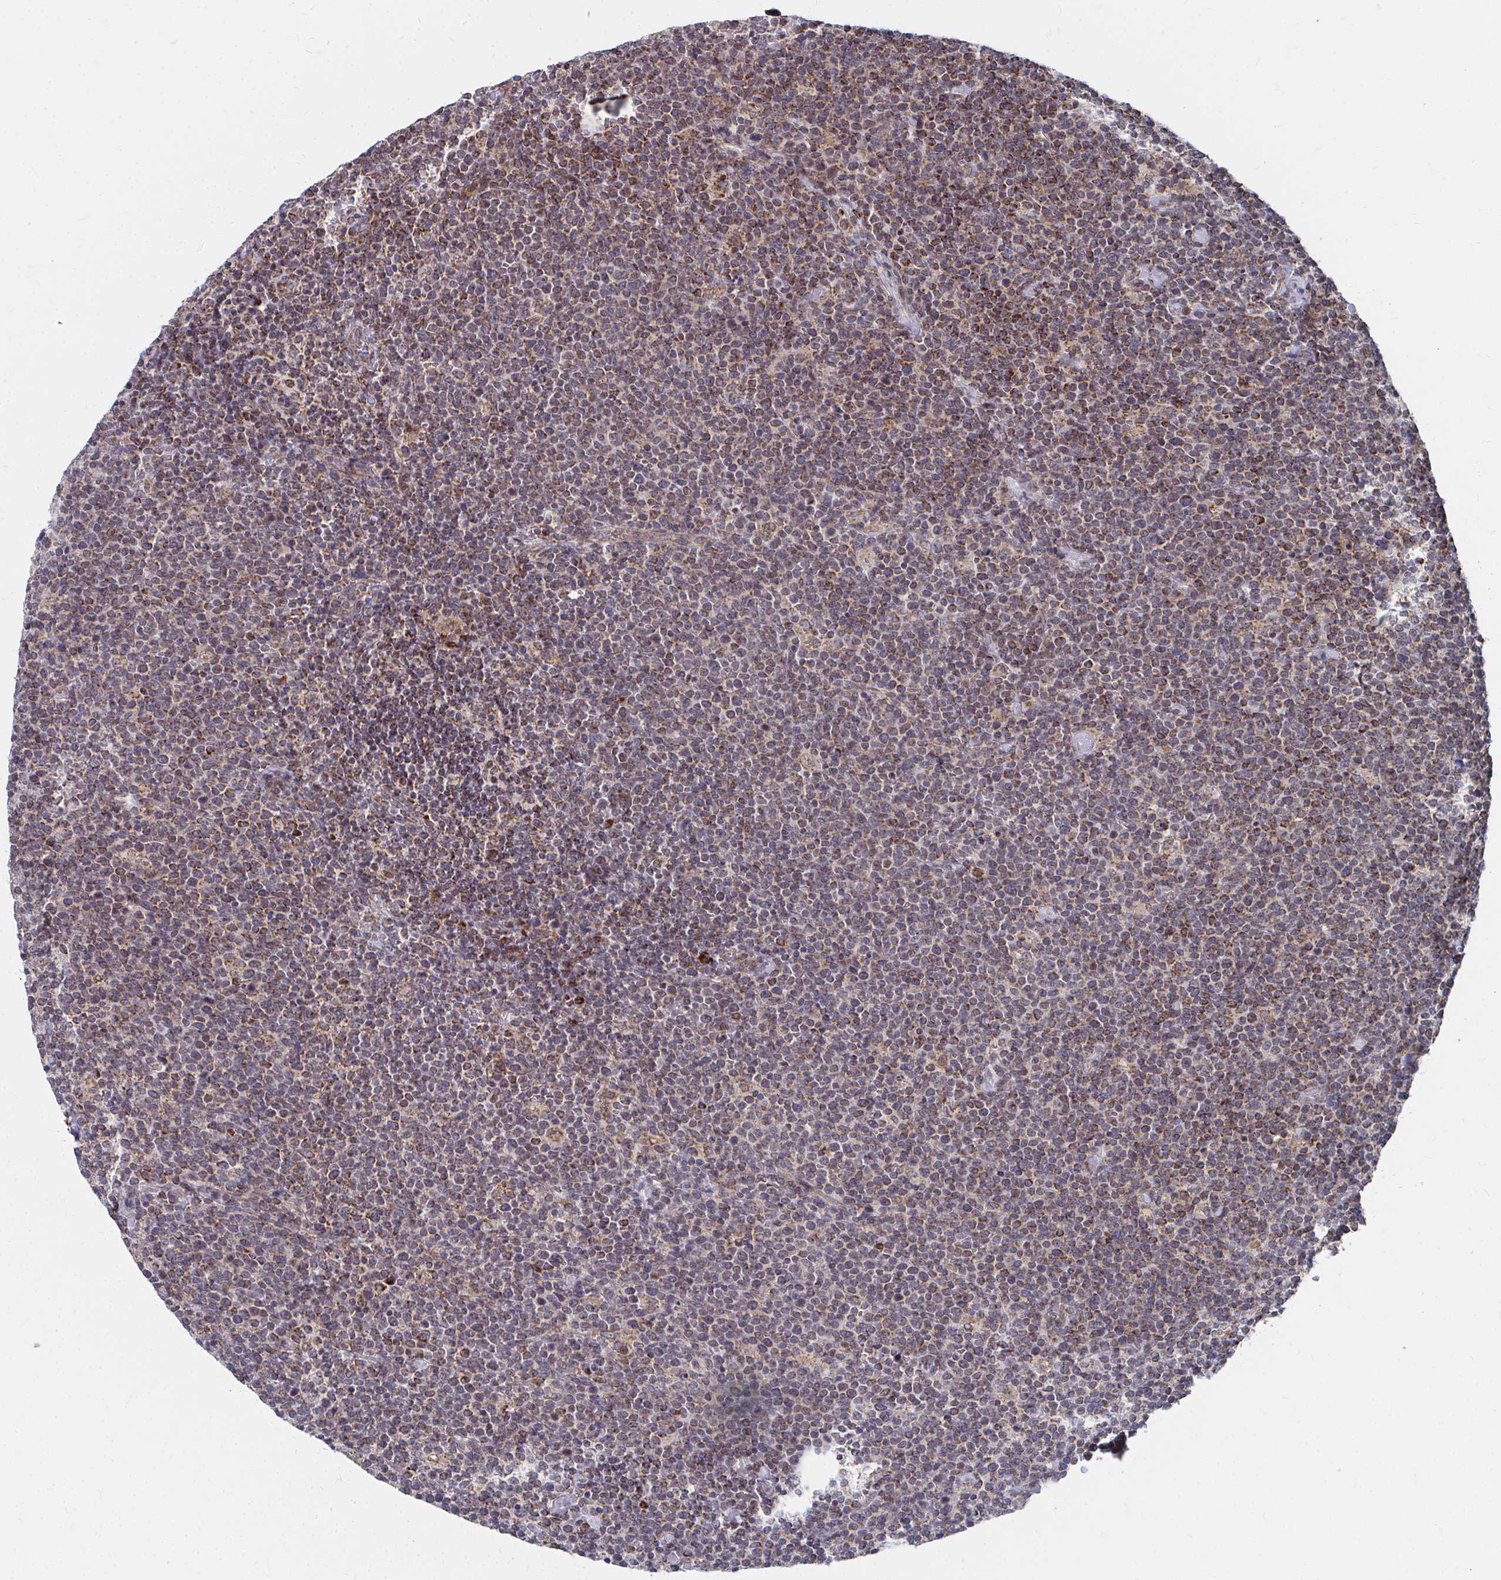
{"staining": {"intensity": "moderate", "quantity": ">75%", "location": "cytoplasmic/membranous"}, "tissue": "lymphoma", "cell_type": "Tumor cells", "image_type": "cancer", "snomed": [{"axis": "morphology", "description": "Malignant lymphoma, non-Hodgkin's type, High grade"}, {"axis": "topography", "description": "Lymph node"}], "caption": "Moderate cytoplasmic/membranous protein expression is present in about >75% of tumor cells in lymphoma.", "gene": "PEX3", "patient": {"sex": "male", "age": 61}}